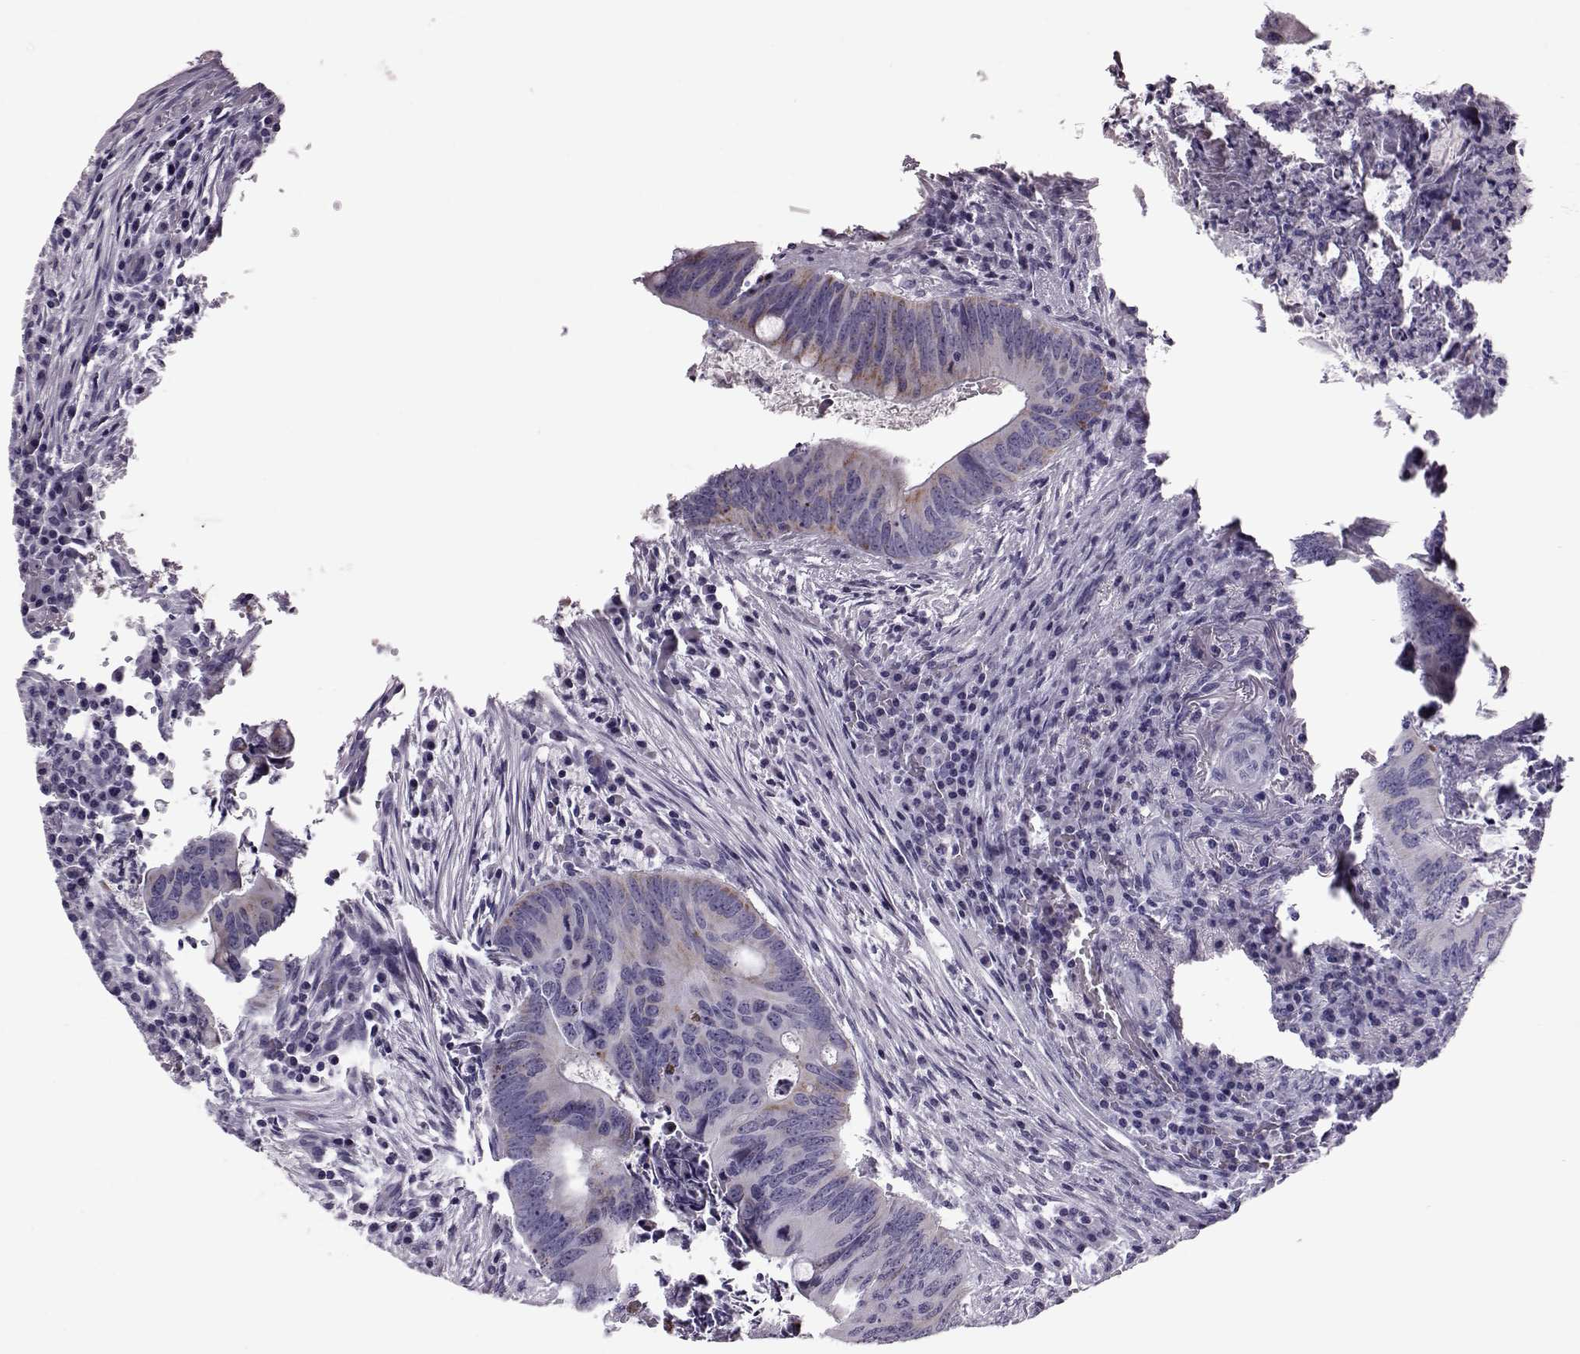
{"staining": {"intensity": "moderate", "quantity": "25%-75%", "location": "cytoplasmic/membranous"}, "tissue": "colorectal cancer", "cell_type": "Tumor cells", "image_type": "cancer", "snomed": [{"axis": "morphology", "description": "Adenocarcinoma, NOS"}, {"axis": "topography", "description": "Colon"}], "caption": "A medium amount of moderate cytoplasmic/membranous expression is seen in approximately 25%-75% of tumor cells in colorectal adenocarcinoma tissue.", "gene": "RIMS2", "patient": {"sex": "female", "age": 74}}